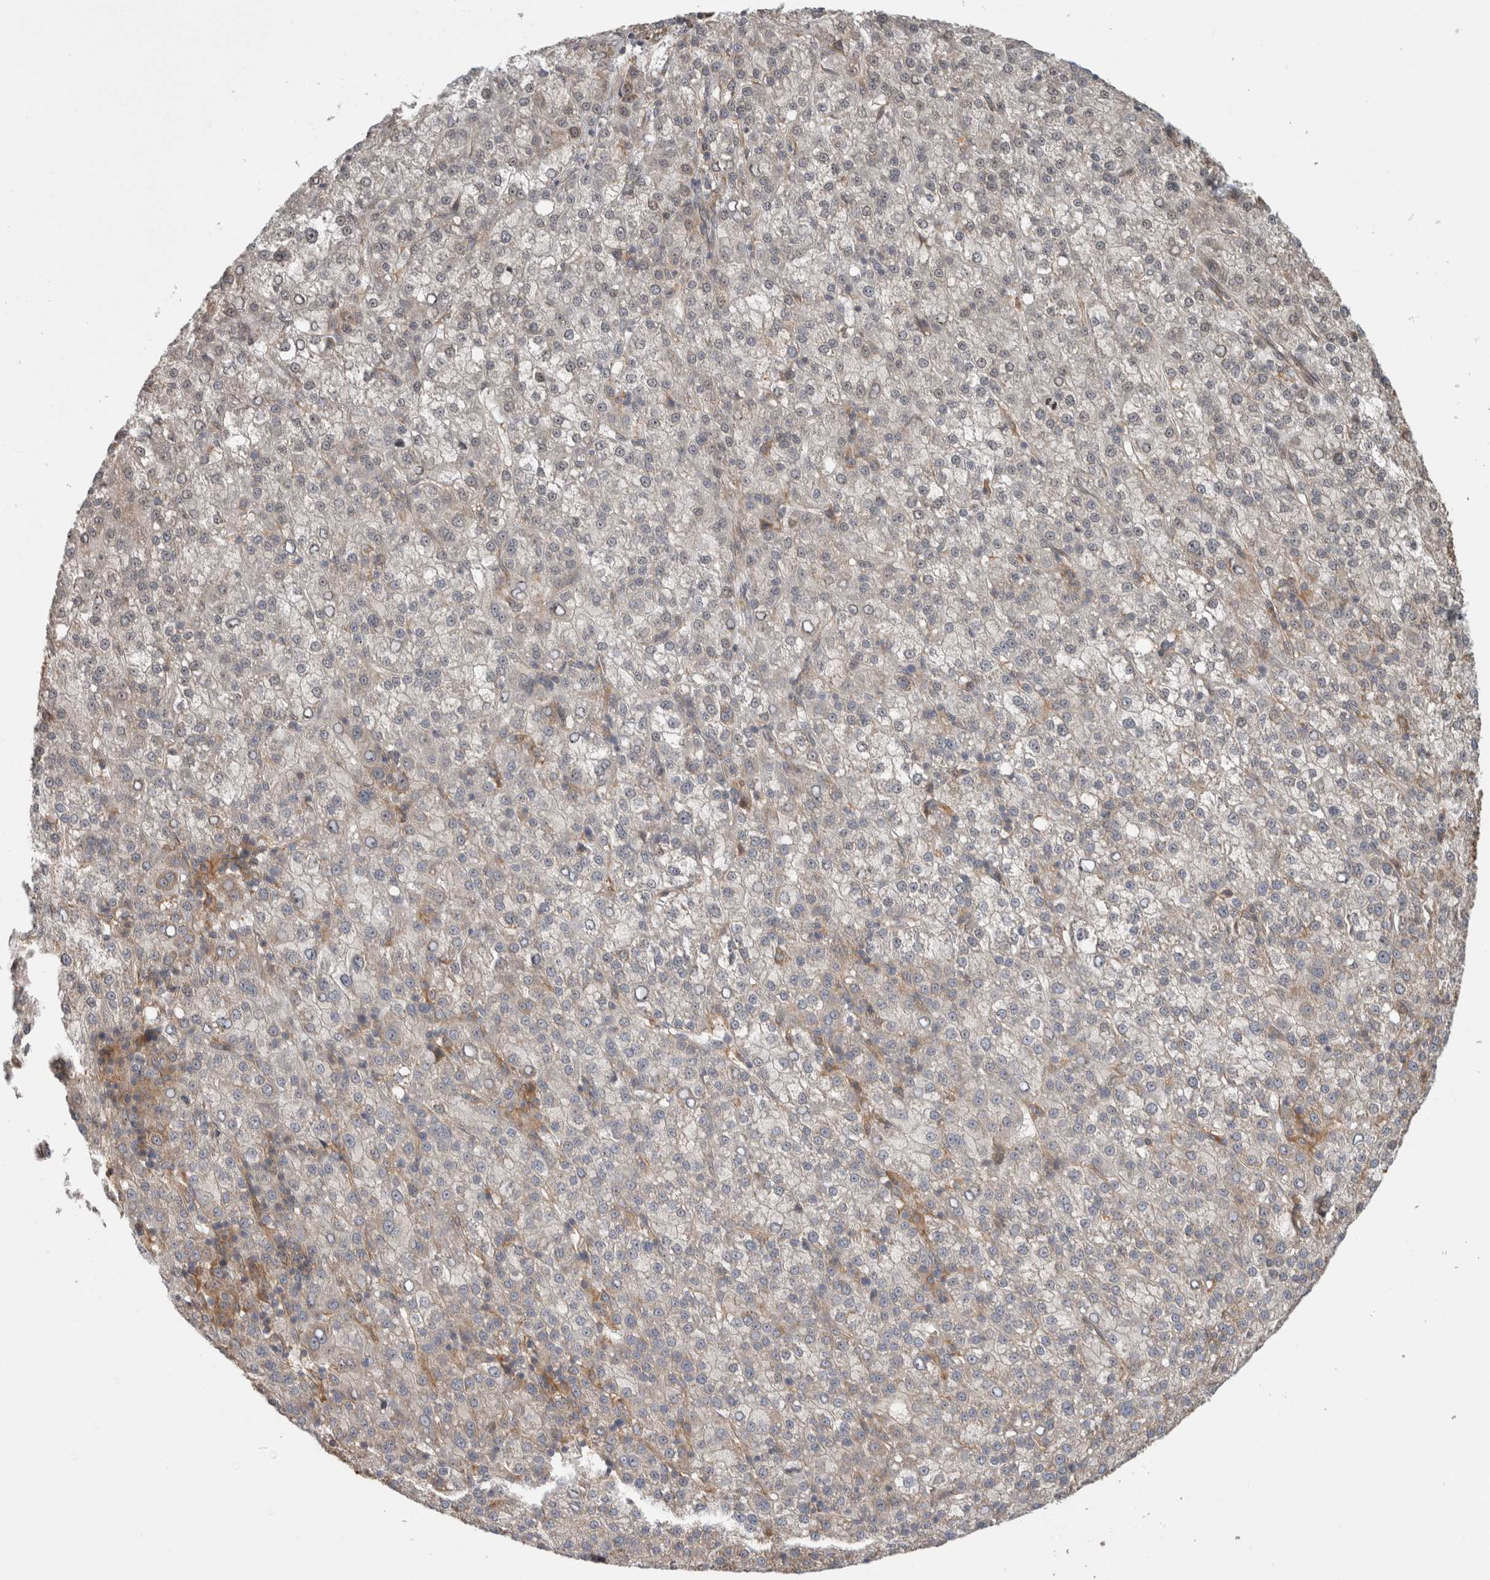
{"staining": {"intensity": "negative", "quantity": "none", "location": "none"}, "tissue": "liver cancer", "cell_type": "Tumor cells", "image_type": "cancer", "snomed": [{"axis": "morphology", "description": "Carcinoma, Hepatocellular, NOS"}, {"axis": "topography", "description": "Liver"}], "caption": "Immunohistochemical staining of human liver hepatocellular carcinoma shows no significant staining in tumor cells.", "gene": "WASF2", "patient": {"sex": "female", "age": 58}}